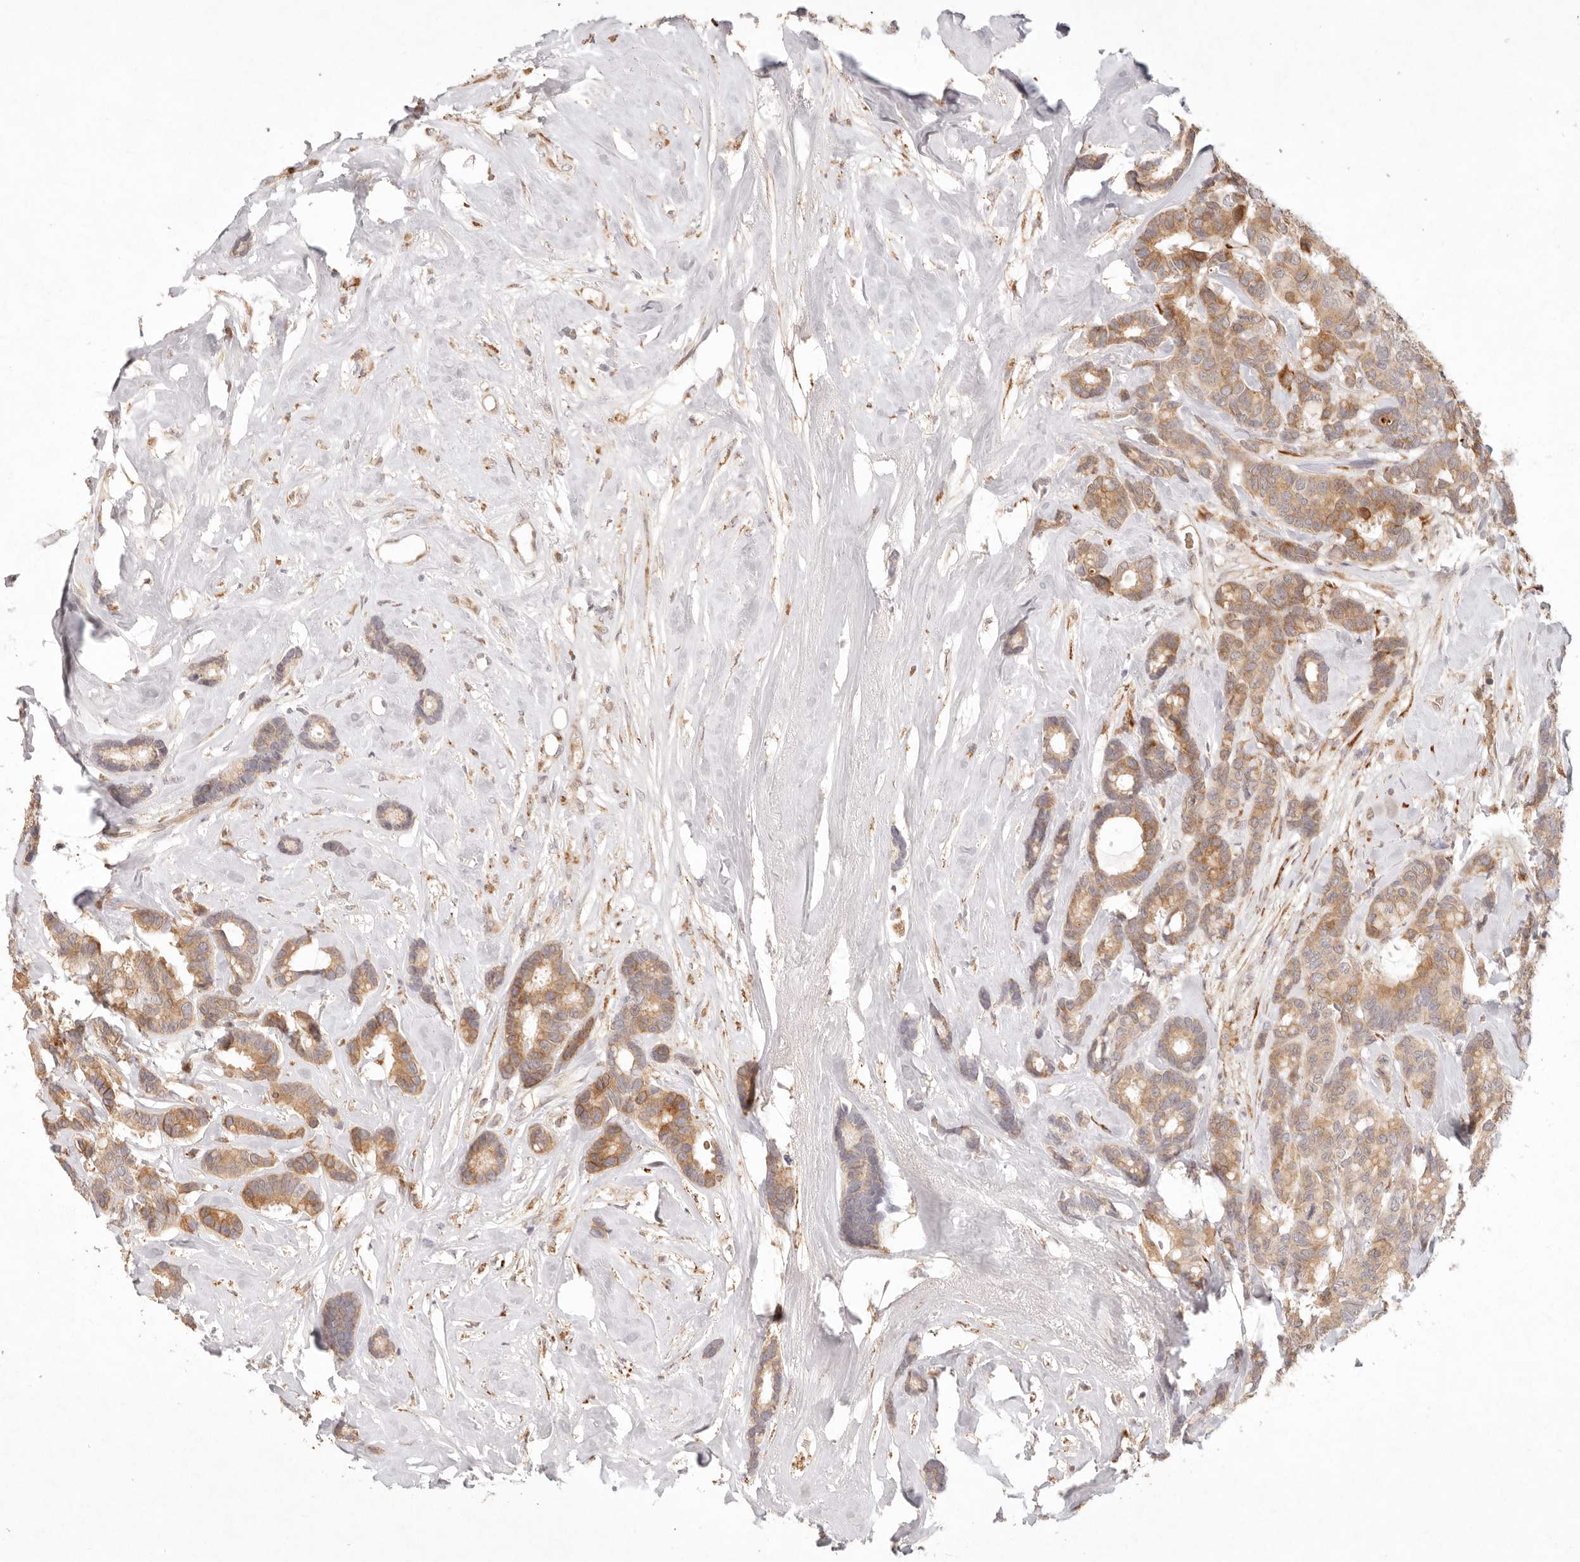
{"staining": {"intensity": "moderate", "quantity": ">75%", "location": "cytoplasmic/membranous"}, "tissue": "breast cancer", "cell_type": "Tumor cells", "image_type": "cancer", "snomed": [{"axis": "morphology", "description": "Duct carcinoma"}, {"axis": "topography", "description": "Breast"}], "caption": "Protein staining exhibits moderate cytoplasmic/membranous expression in about >75% of tumor cells in breast infiltrating ductal carcinoma. Nuclei are stained in blue.", "gene": "C1orf127", "patient": {"sex": "female", "age": 87}}